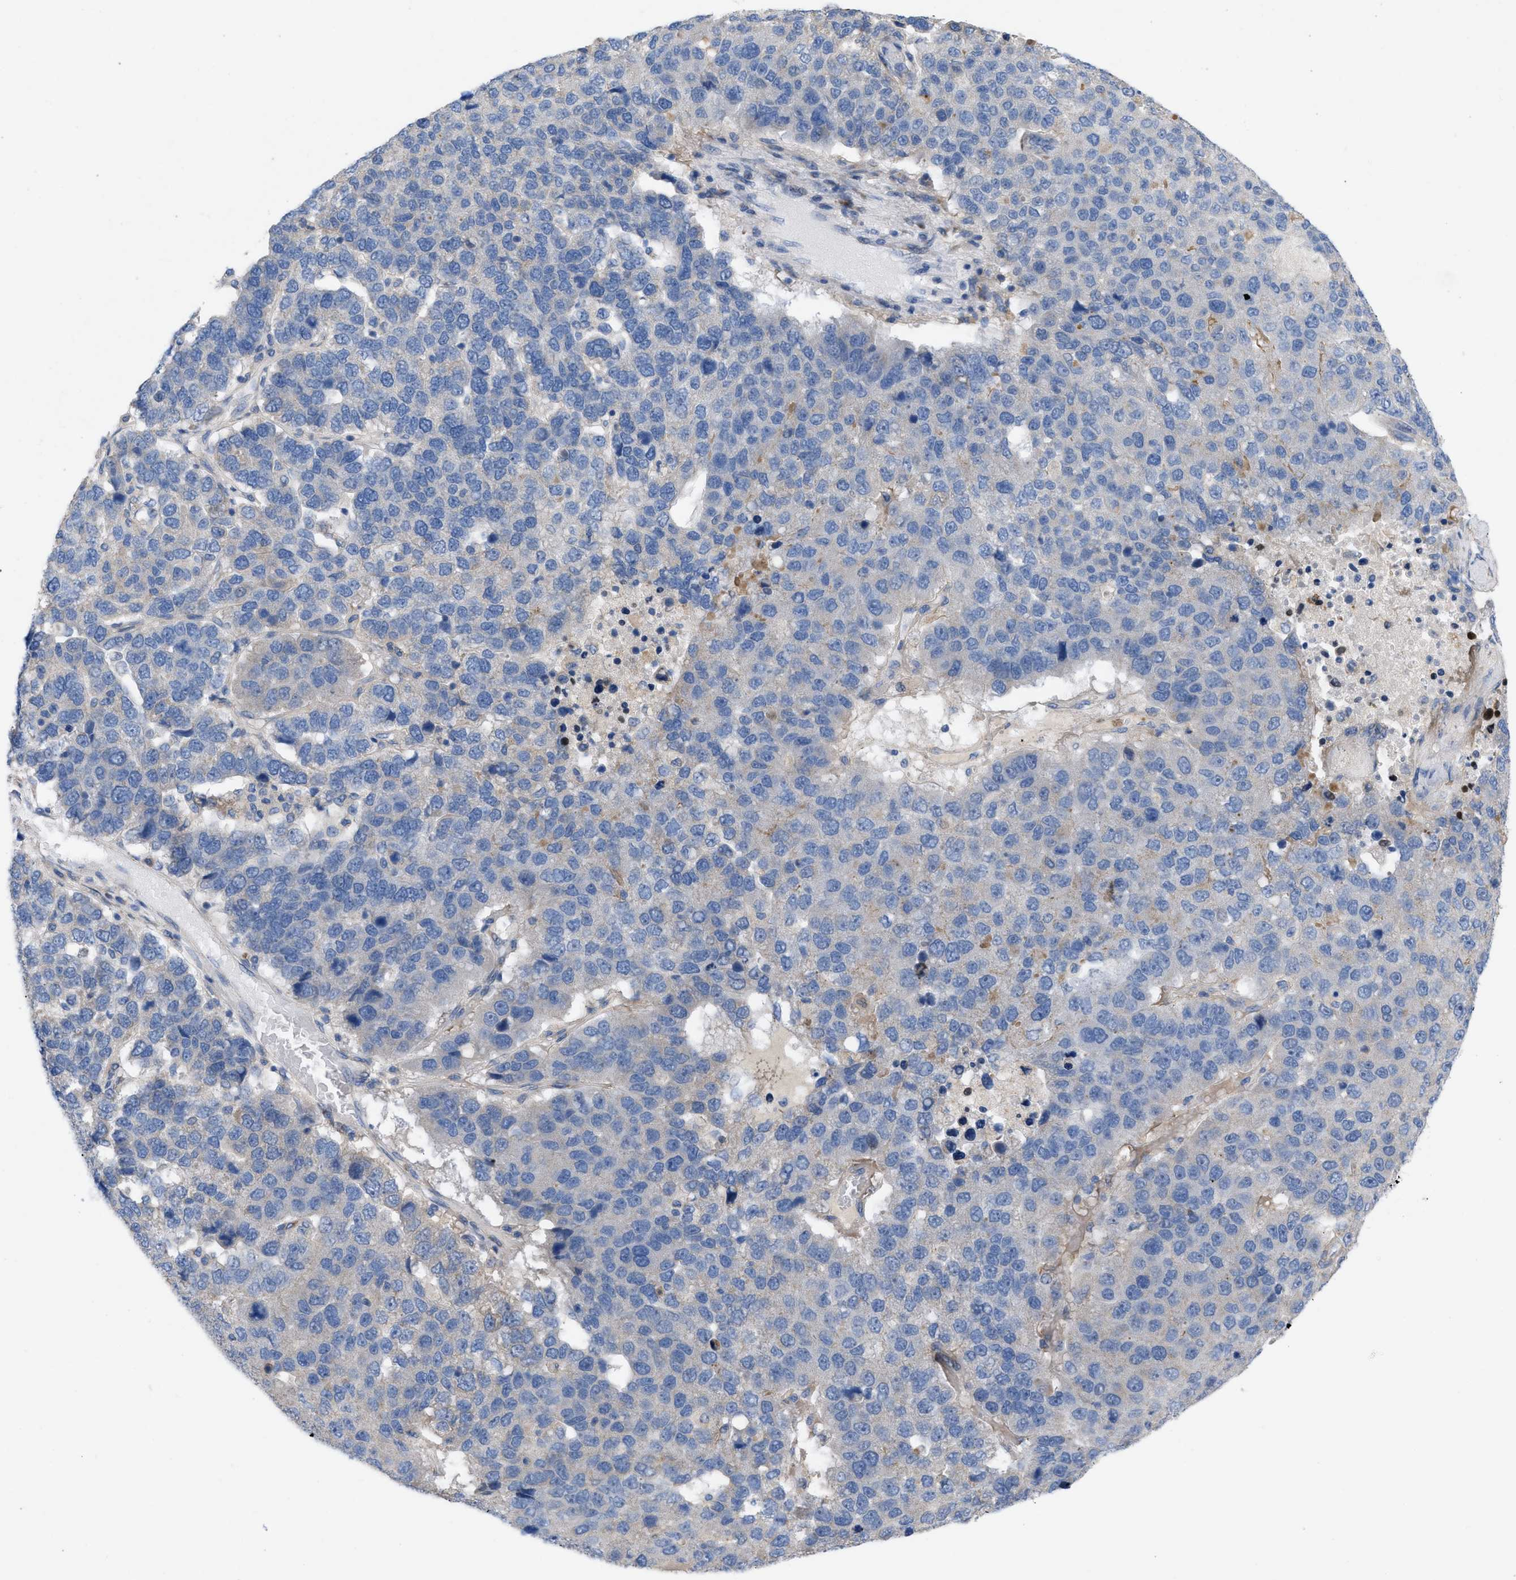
{"staining": {"intensity": "negative", "quantity": "none", "location": "none"}, "tissue": "pancreatic cancer", "cell_type": "Tumor cells", "image_type": "cancer", "snomed": [{"axis": "morphology", "description": "Adenocarcinoma, NOS"}, {"axis": "topography", "description": "Pancreas"}], "caption": "Immunohistochemical staining of adenocarcinoma (pancreatic) displays no significant positivity in tumor cells. The staining is performed using DAB (3,3'-diaminobenzidine) brown chromogen with nuclei counter-stained in using hematoxylin.", "gene": "PLPPR5", "patient": {"sex": "female", "age": 61}}